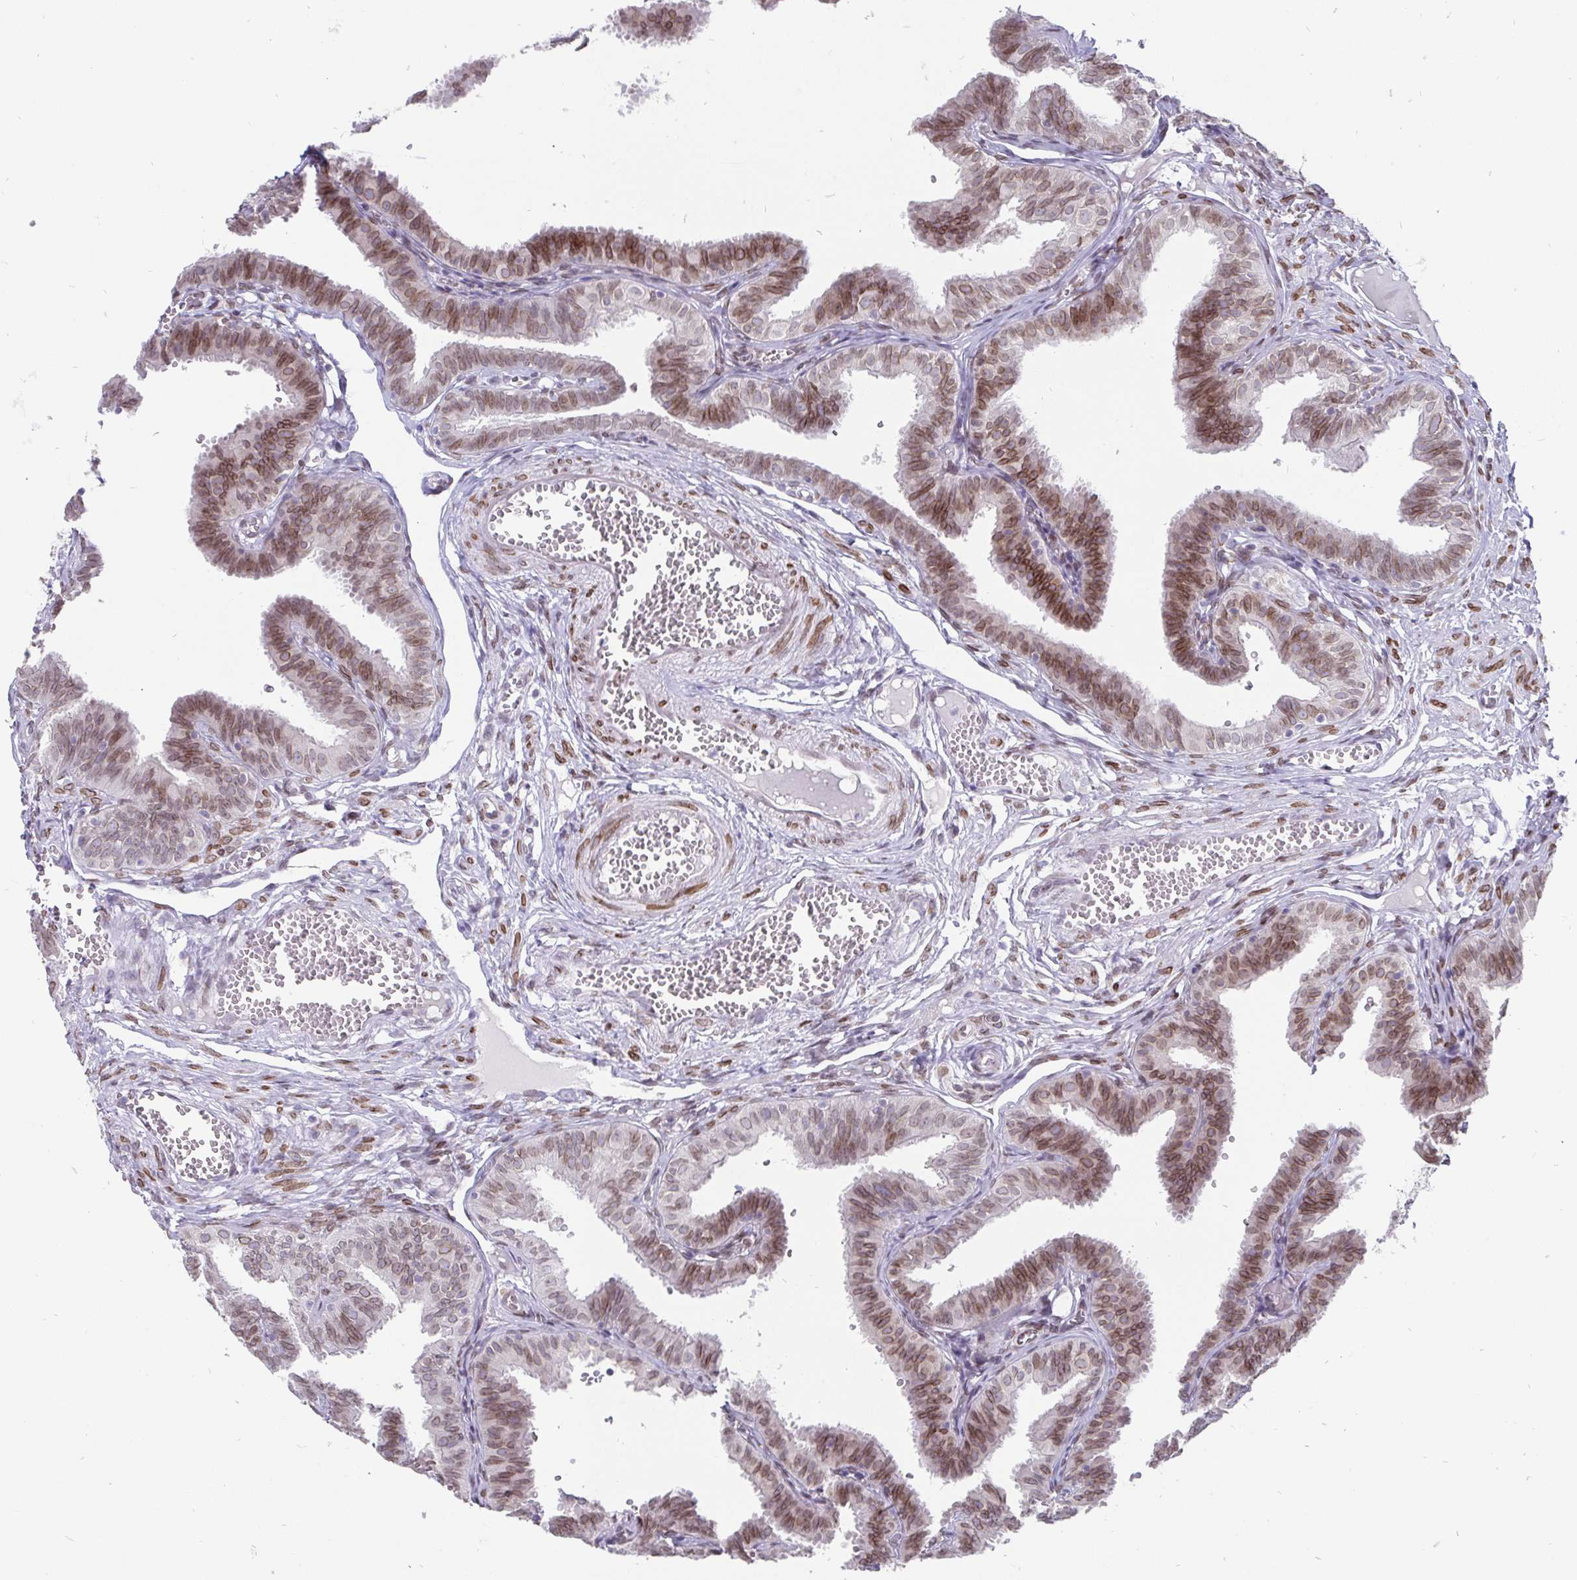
{"staining": {"intensity": "moderate", "quantity": "25%-75%", "location": "cytoplasmic/membranous,nuclear"}, "tissue": "fallopian tube", "cell_type": "Glandular cells", "image_type": "normal", "snomed": [{"axis": "morphology", "description": "Normal tissue, NOS"}, {"axis": "topography", "description": "Fallopian tube"}], "caption": "Fallopian tube stained with immunohistochemistry demonstrates moderate cytoplasmic/membranous,nuclear expression in about 25%-75% of glandular cells.", "gene": "EMD", "patient": {"sex": "female", "age": 25}}